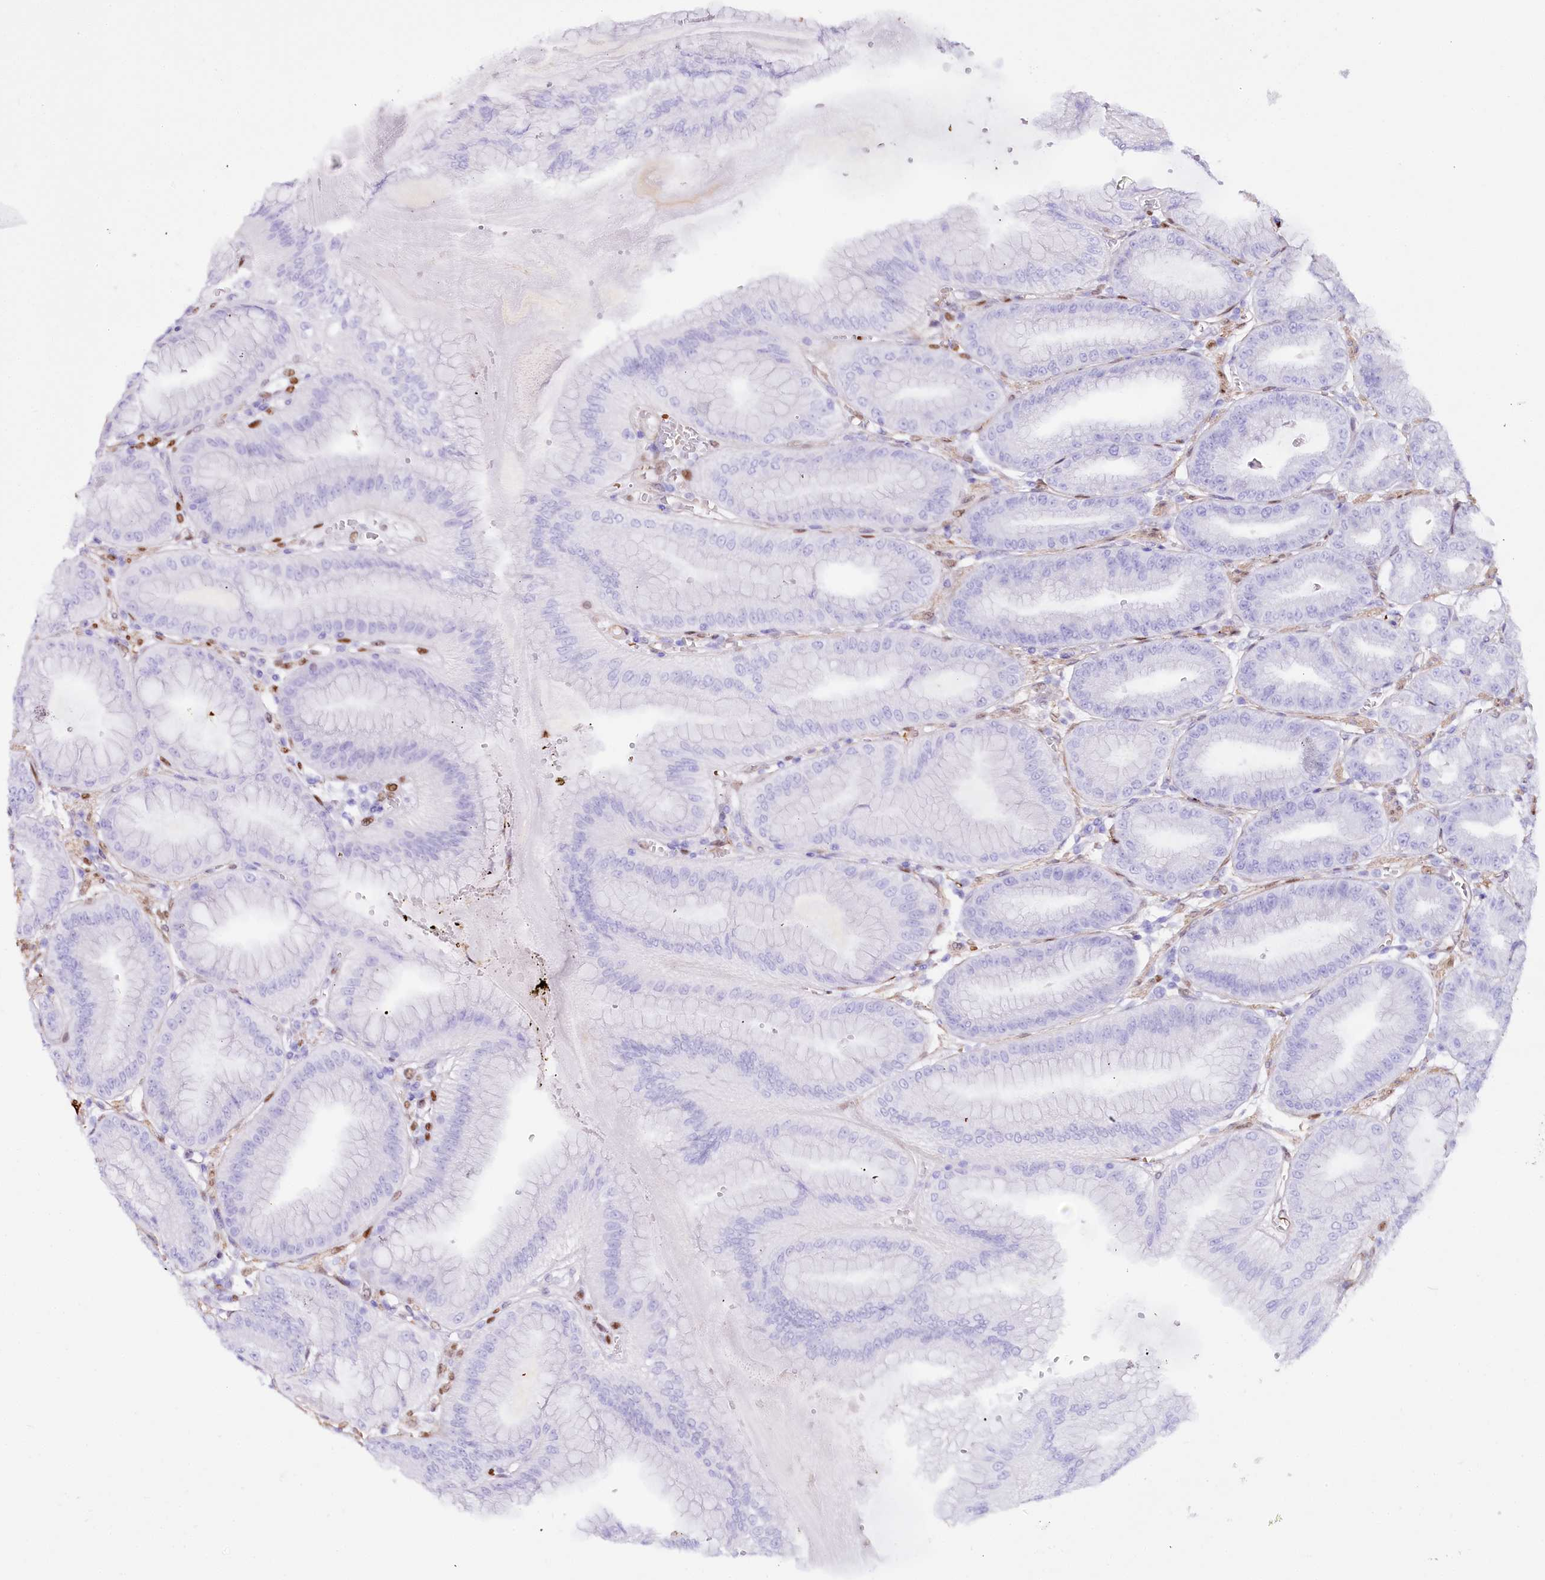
{"staining": {"intensity": "negative", "quantity": "none", "location": "none"}, "tissue": "stomach", "cell_type": "Glandular cells", "image_type": "normal", "snomed": [{"axis": "morphology", "description": "Normal tissue, NOS"}, {"axis": "topography", "description": "Stomach, lower"}], "caption": "Immunohistochemistry of normal human stomach reveals no positivity in glandular cells. (Stains: DAB immunohistochemistry with hematoxylin counter stain, Microscopy: brightfield microscopy at high magnification).", "gene": "PTMS", "patient": {"sex": "male", "age": 71}}